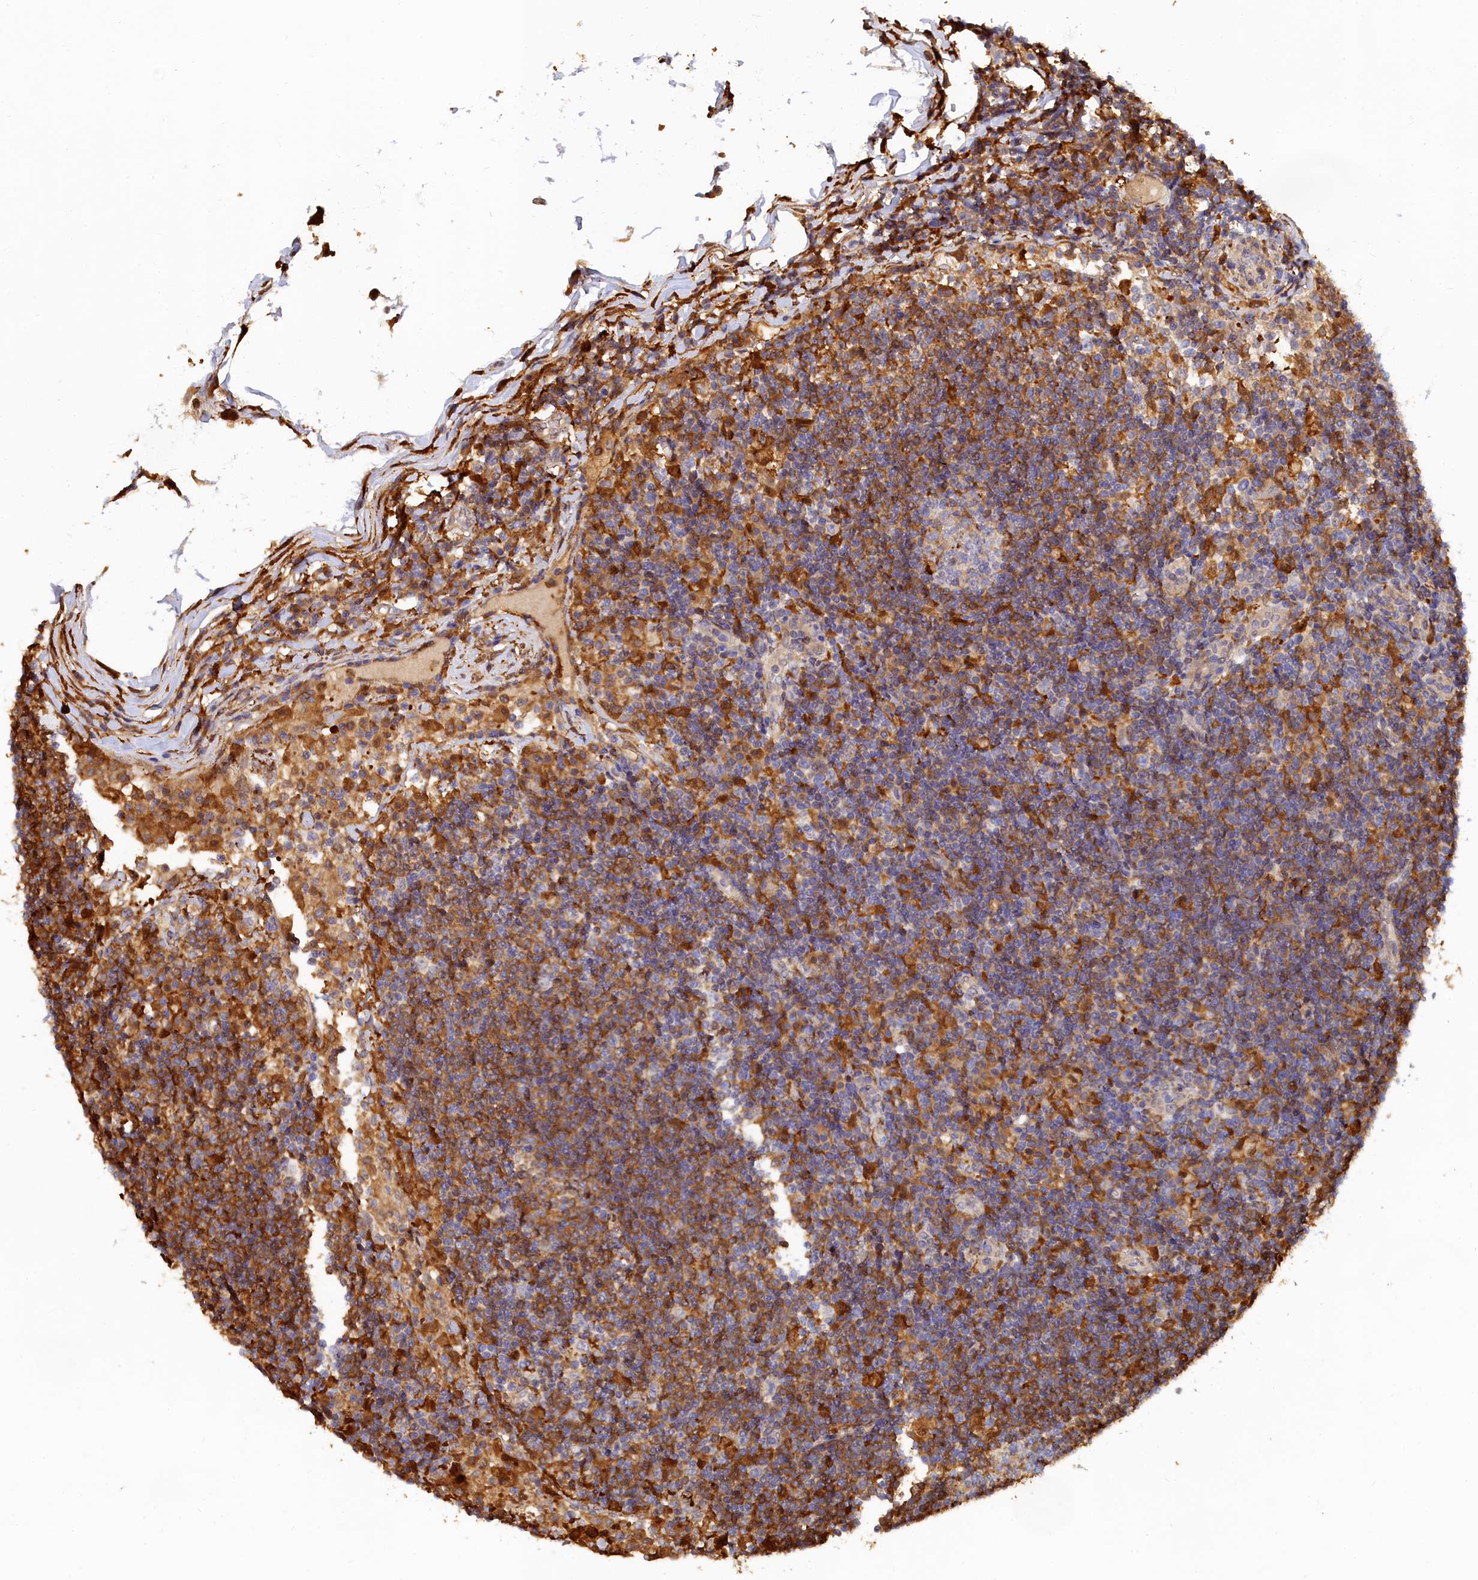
{"staining": {"intensity": "negative", "quantity": "none", "location": "none"}, "tissue": "lymph node", "cell_type": "Germinal center cells", "image_type": "normal", "snomed": [{"axis": "morphology", "description": "Normal tissue, NOS"}, {"axis": "topography", "description": "Lymph node"}], "caption": "The histopathology image reveals no staining of germinal center cells in unremarkable lymph node.", "gene": "SPATA5L1", "patient": {"sex": "female", "age": 53}}